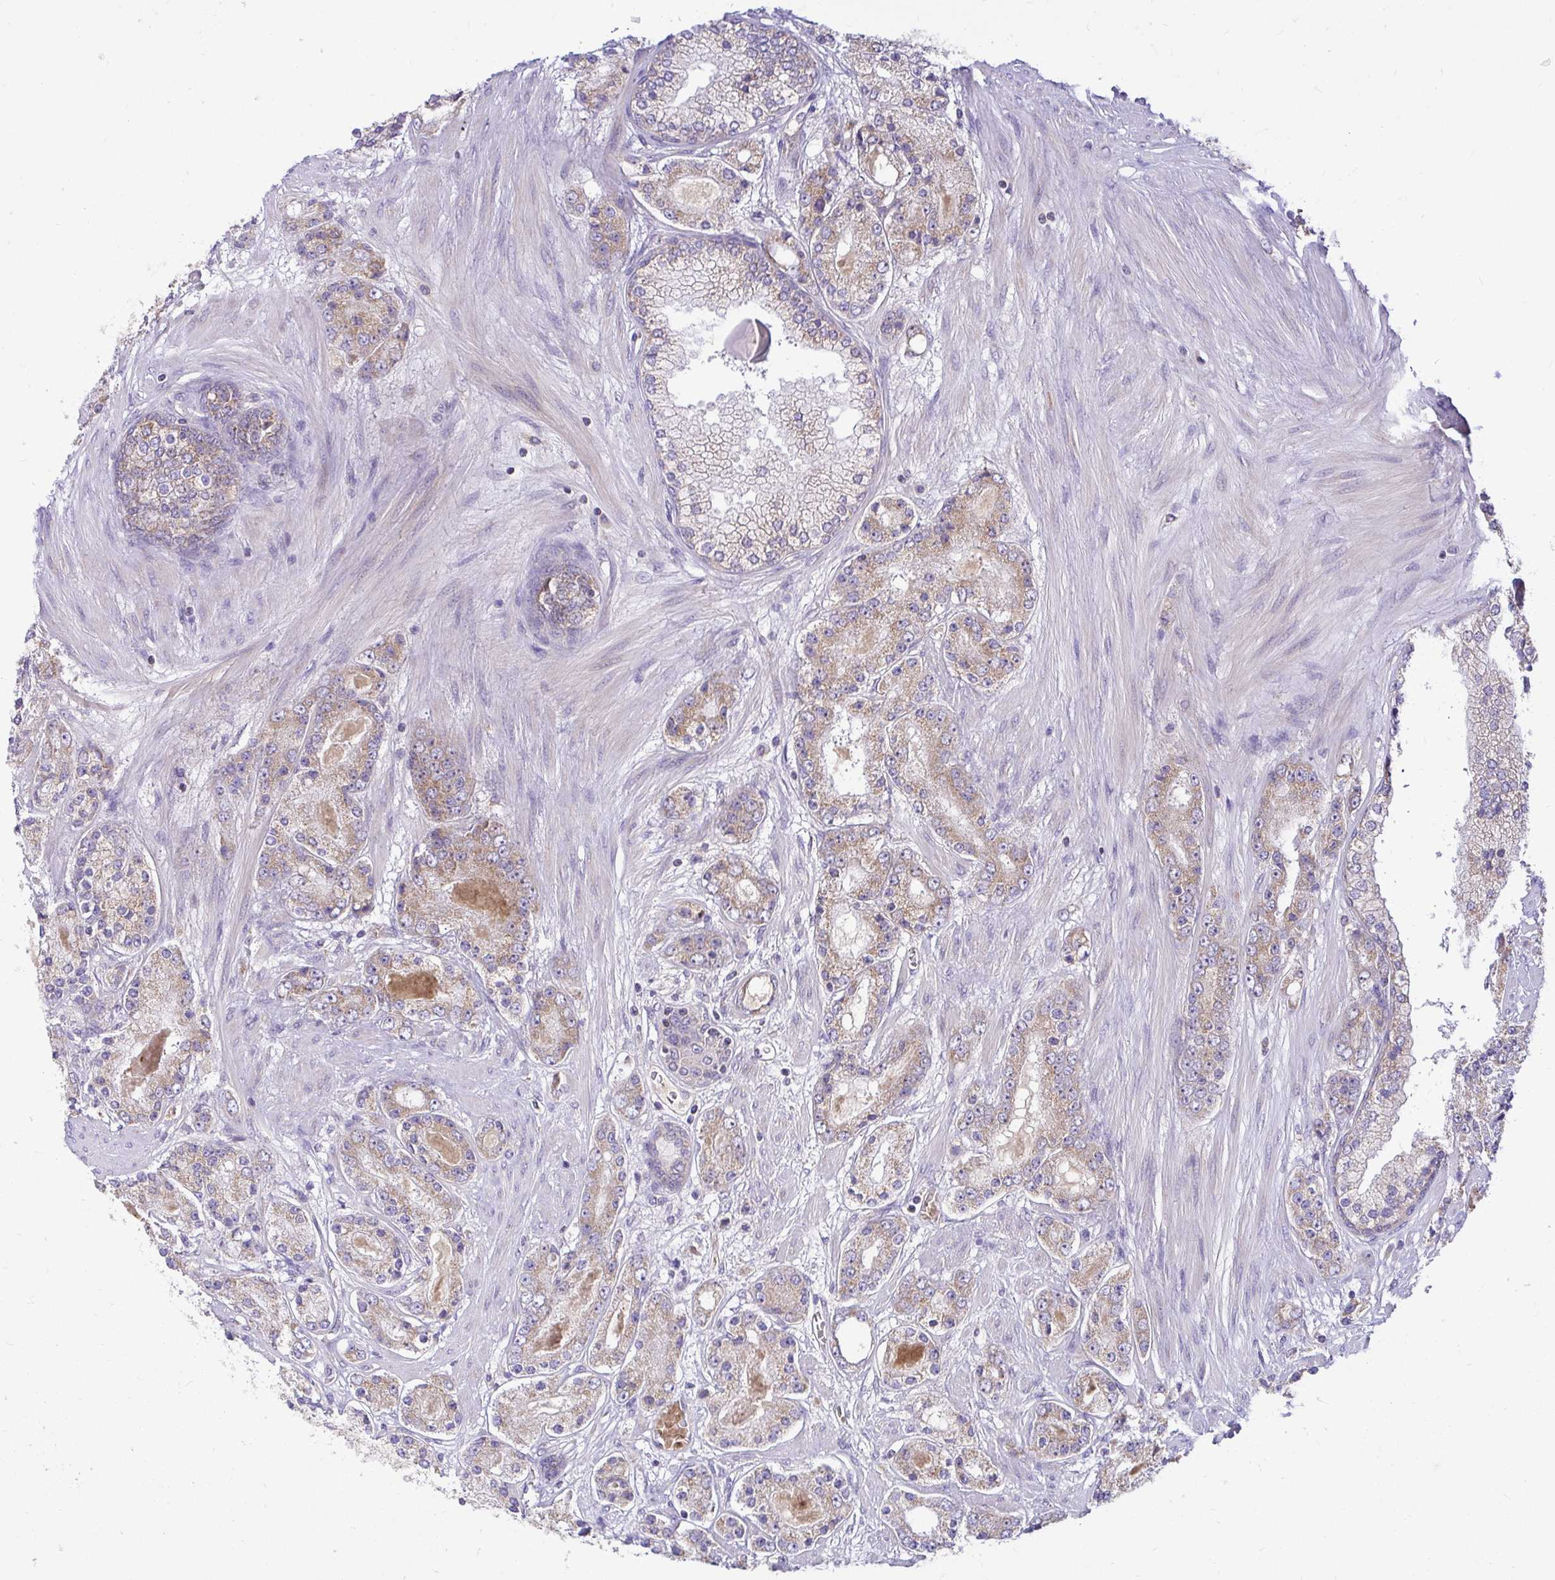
{"staining": {"intensity": "moderate", "quantity": "25%-75%", "location": "cytoplasmic/membranous"}, "tissue": "prostate cancer", "cell_type": "Tumor cells", "image_type": "cancer", "snomed": [{"axis": "morphology", "description": "Adenocarcinoma, High grade"}, {"axis": "topography", "description": "Prostate"}], "caption": "IHC of prostate cancer reveals medium levels of moderate cytoplasmic/membranous staining in about 25%-75% of tumor cells. (brown staining indicates protein expression, while blue staining denotes nuclei).", "gene": "VTI1B", "patient": {"sex": "male", "age": 67}}